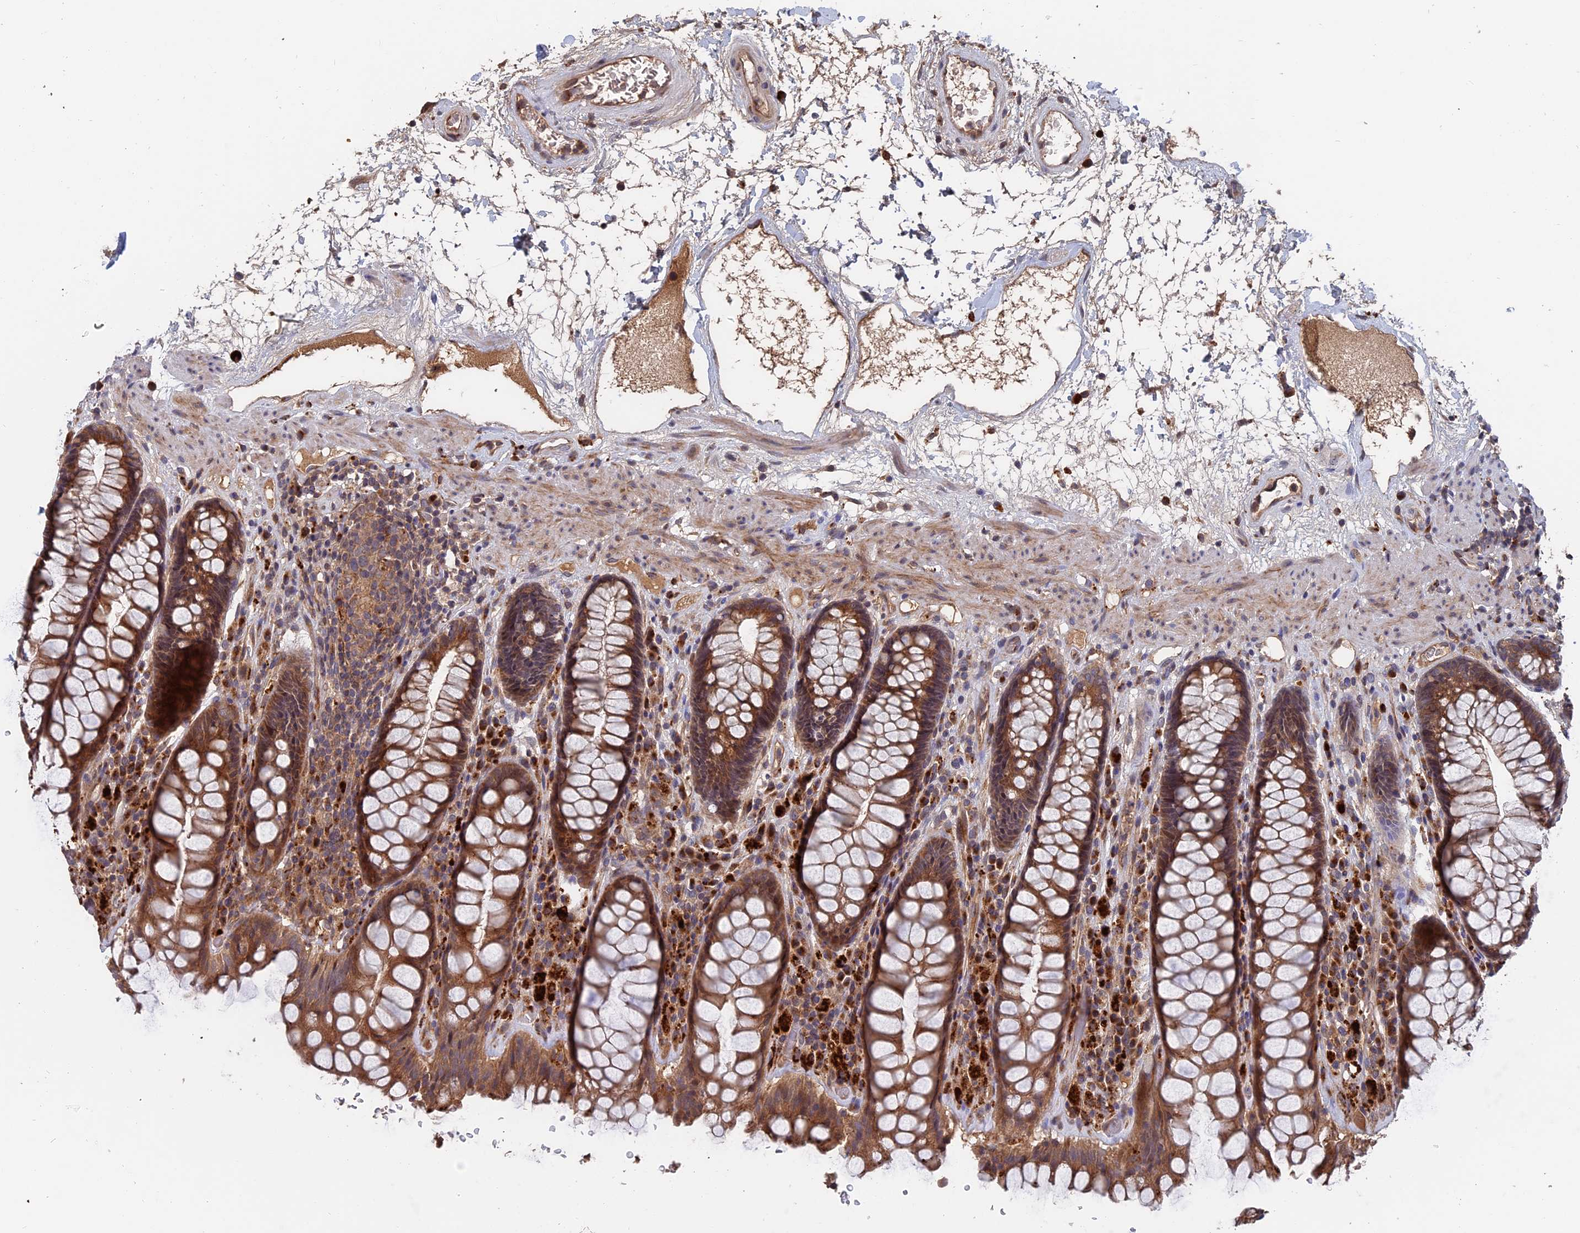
{"staining": {"intensity": "moderate", "quantity": ">75%", "location": "cytoplasmic/membranous"}, "tissue": "rectum", "cell_type": "Glandular cells", "image_type": "normal", "snomed": [{"axis": "morphology", "description": "Normal tissue, NOS"}, {"axis": "topography", "description": "Rectum"}], "caption": "Unremarkable rectum shows moderate cytoplasmic/membranous expression in about >75% of glandular cells.", "gene": "TRAPPC2L", "patient": {"sex": "male", "age": 64}}